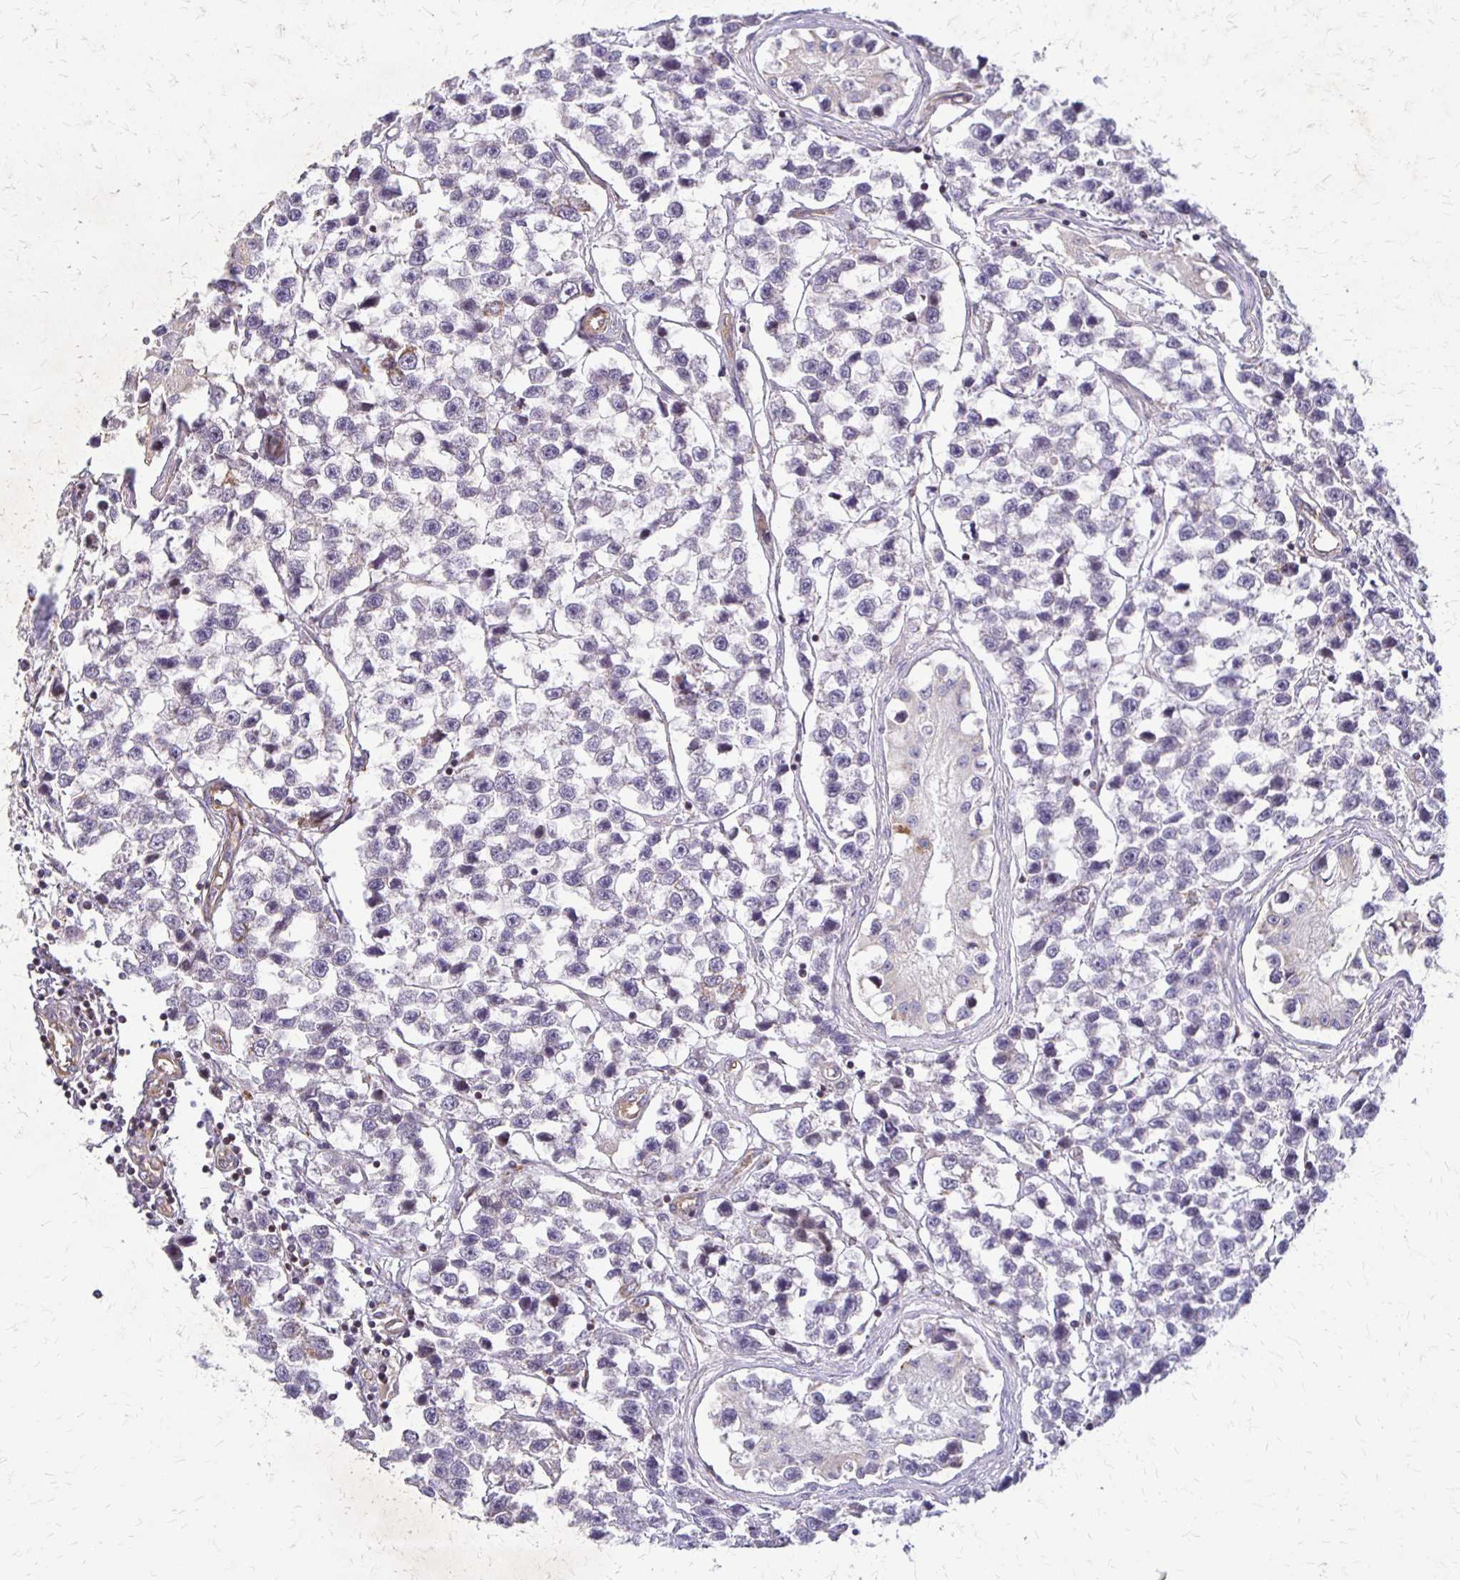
{"staining": {"intensity": "negative", "quantity": "none", "location": "none"}, "tissue": "testis cancer", "cell_type": "Tumor cells", "image_type": "cancer", "snomed": [{"axis": "morphology", "description": "Seminoma, NOS"}, {"axis": "topography", "description": "Testis"}], "caption": "High magnification brightfield microscopy of seminoma (testis) stained with DAB (brown) and counterstained with hematoxylin (blue): tumor cells show no significant staining.", "gene": "EIF4EBP2", "patient": {"sex": "male", "age": 26}}